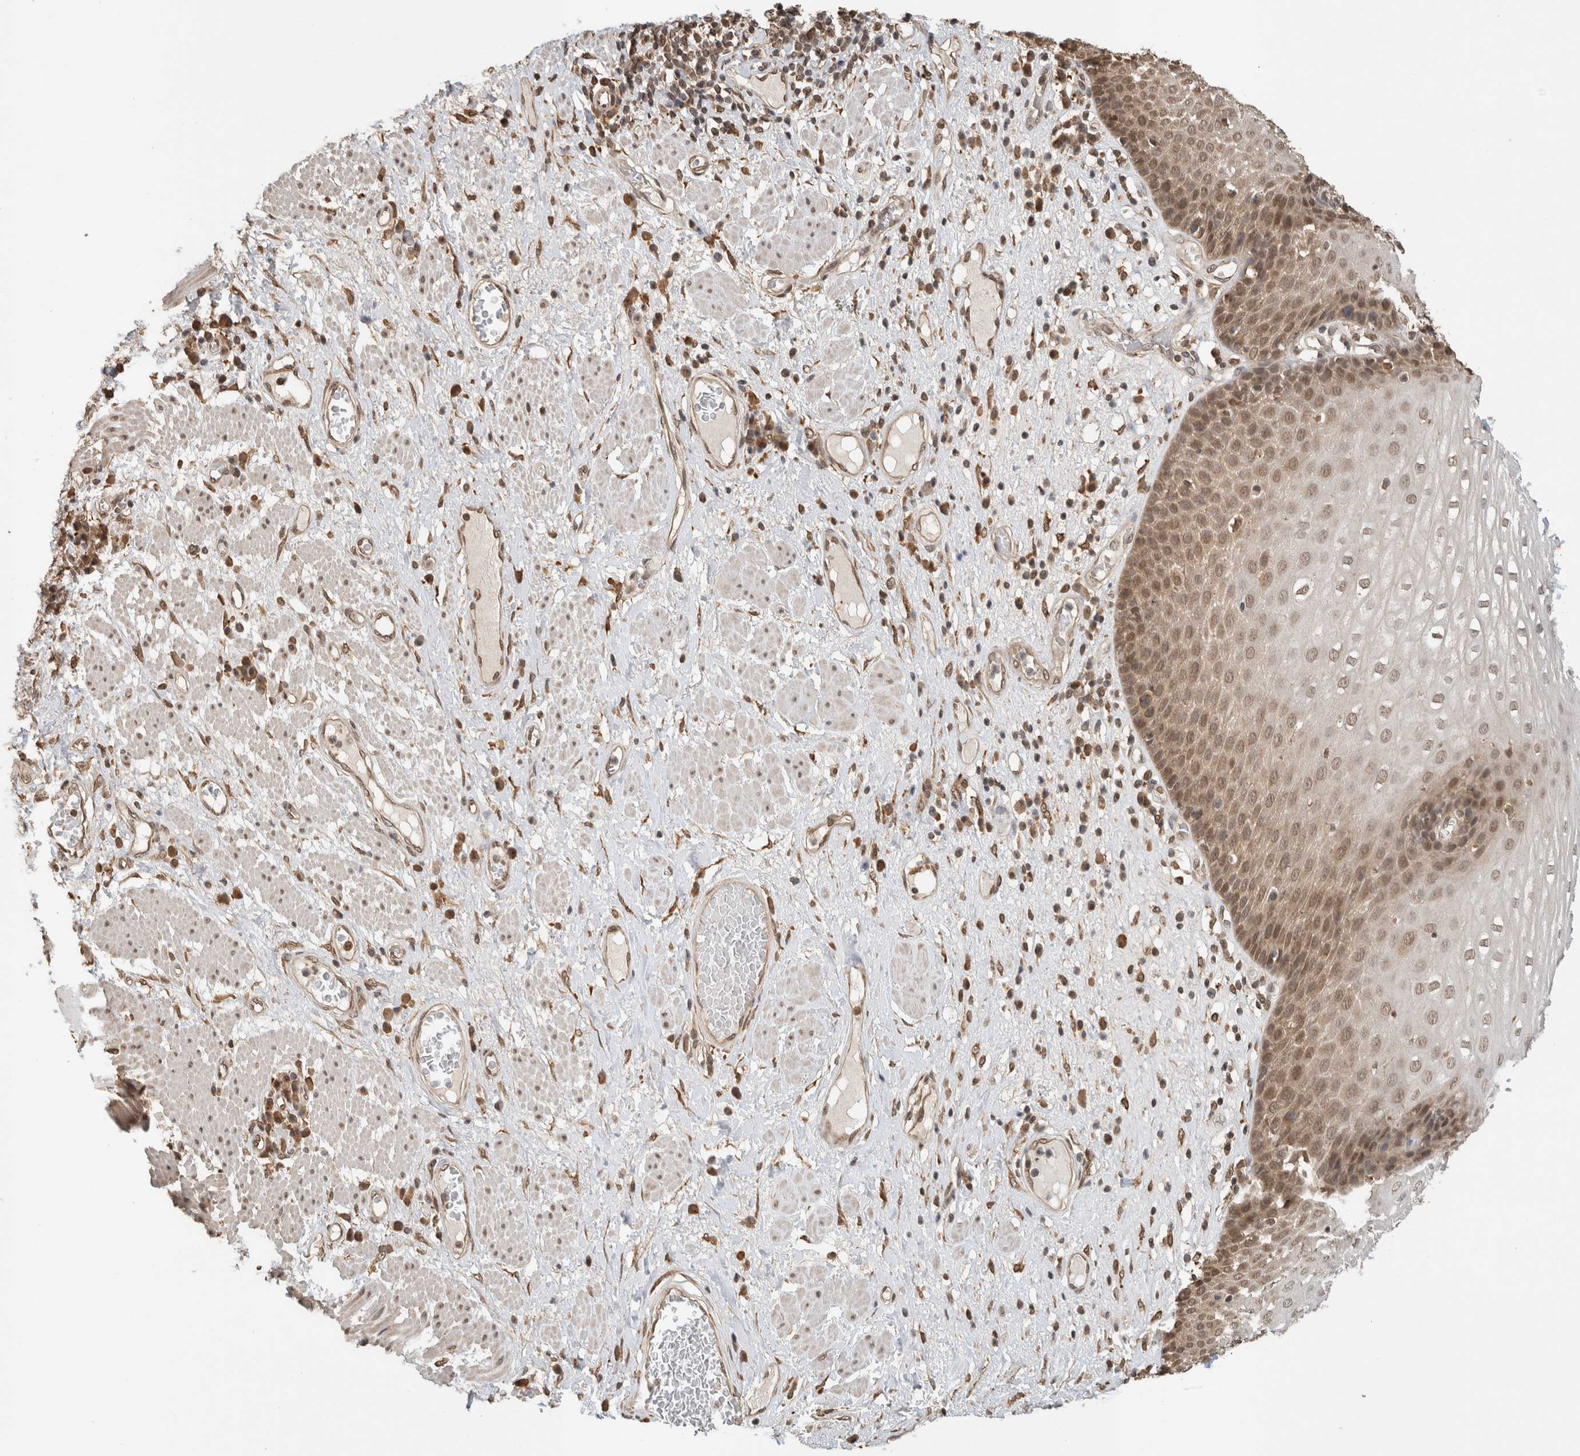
{"staining": {"intensity": "moderate", "quantity": ">75%", "location": "nuclear"}, "tissue": "esophagus", "cell_type": "Squamous epithelial cells", "image_type": "normal", "snomed": [{"axis": "morphology", "description": "Normal tissue, NOS"}, {"axis": "morphology", "description": "Adenocarcinoma, NOS"}, {"axis": "topography", "description": "Esophagus"}], "caption": "Squamous epithelial cells exhibit medium levels of moderate nuclear positivity in about >75% of cells in normal esophagus.", "gene": "C1orf21", "patient": {"sex": "male", "age": 62}}